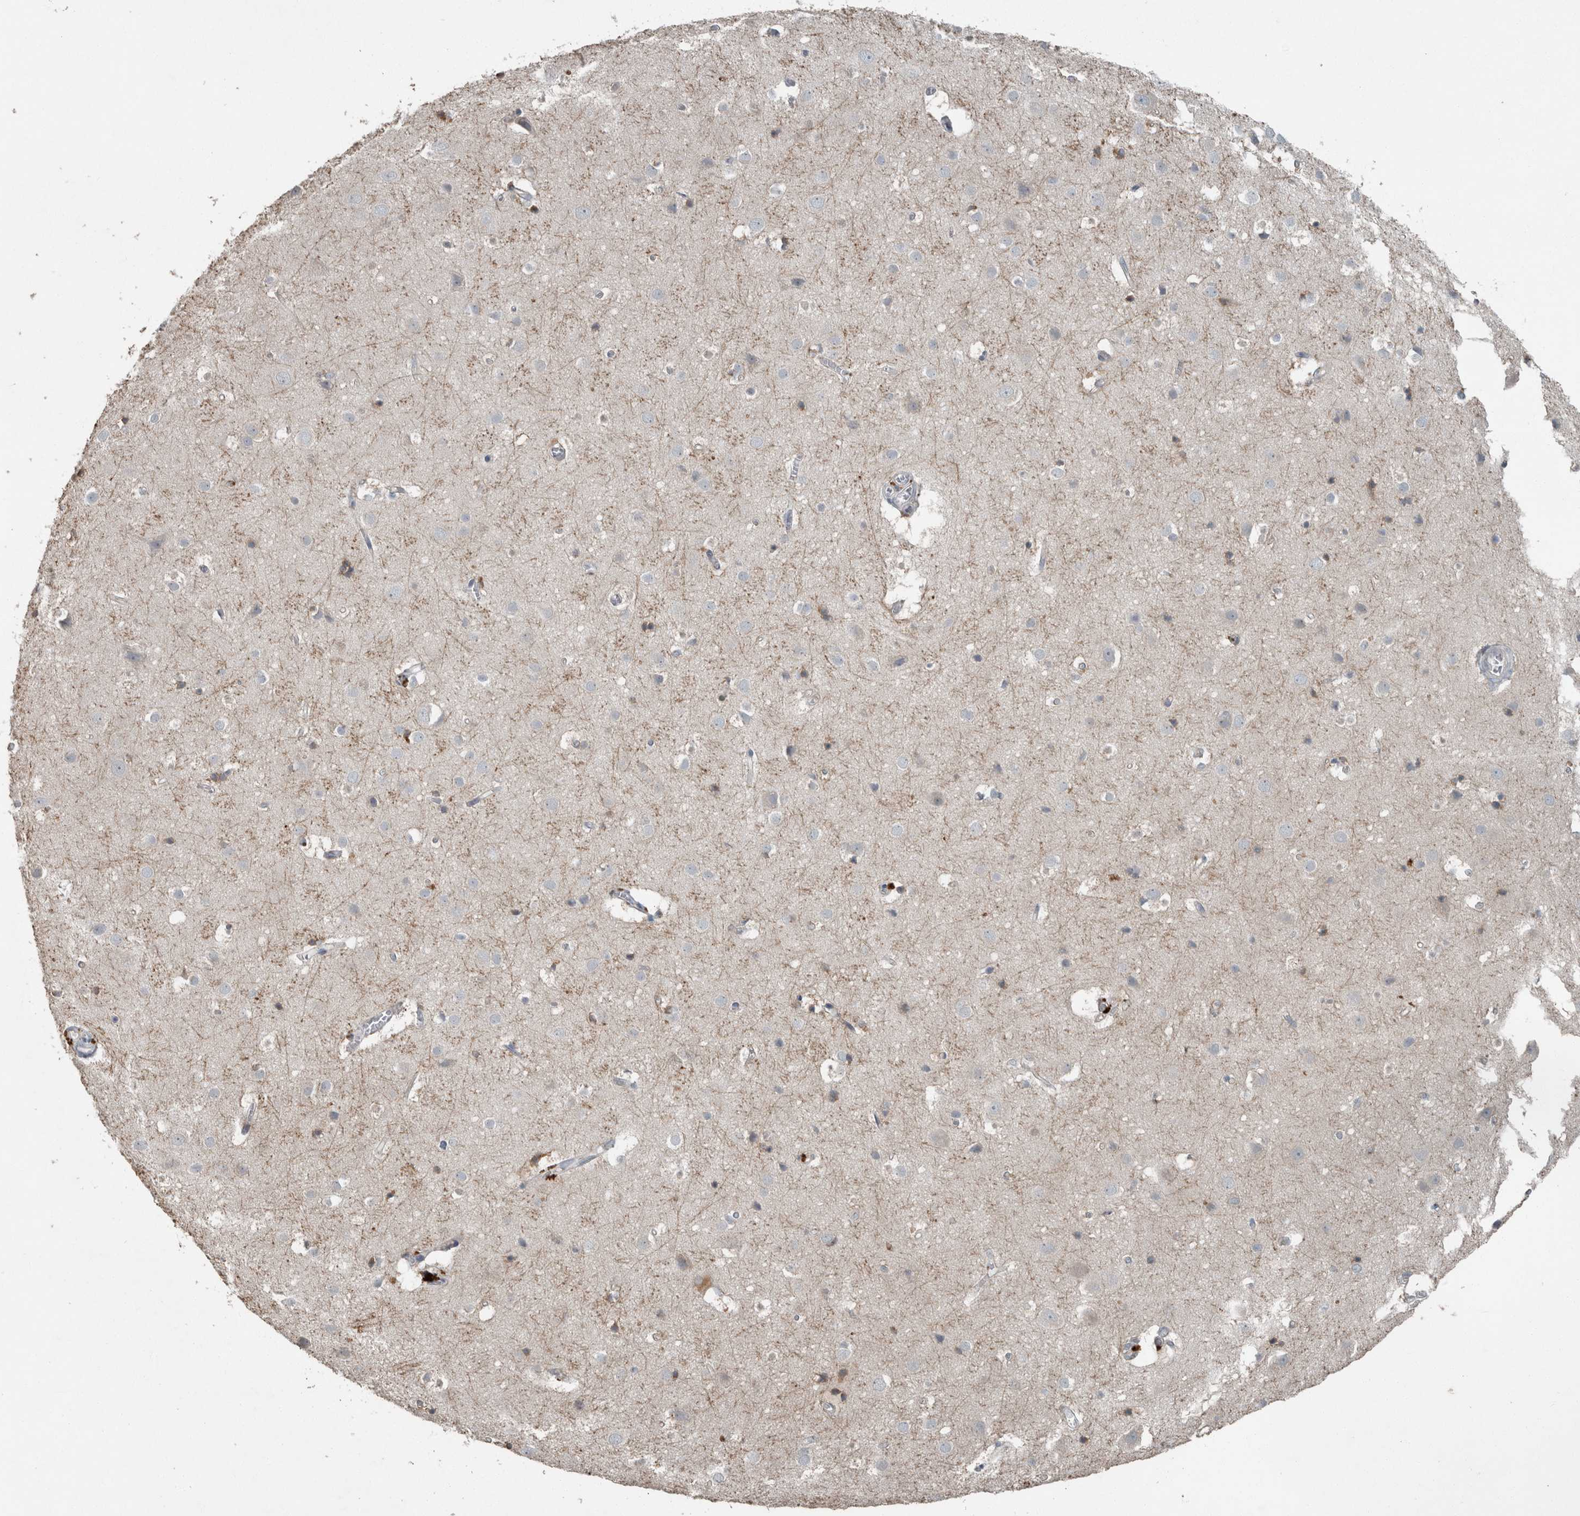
{"staining": {"intensity": "negative", "quantity": "none", "location": "none"}, "tissue": "cerebral cortex", "cell_type": "Endothelial cells", "image_type": "normal", "snomed": [{"axis": "morphology", "description": "Normal tissue, NOS"}, {"axis": "topography", "description": "Cerebral cortex"}], "caption": "The immunohistochemistry image has no significant staining in endothelial cells of cerebral cortex.", "gene": "KNTC1", "patient": {"sex": "male", "age": 54}}